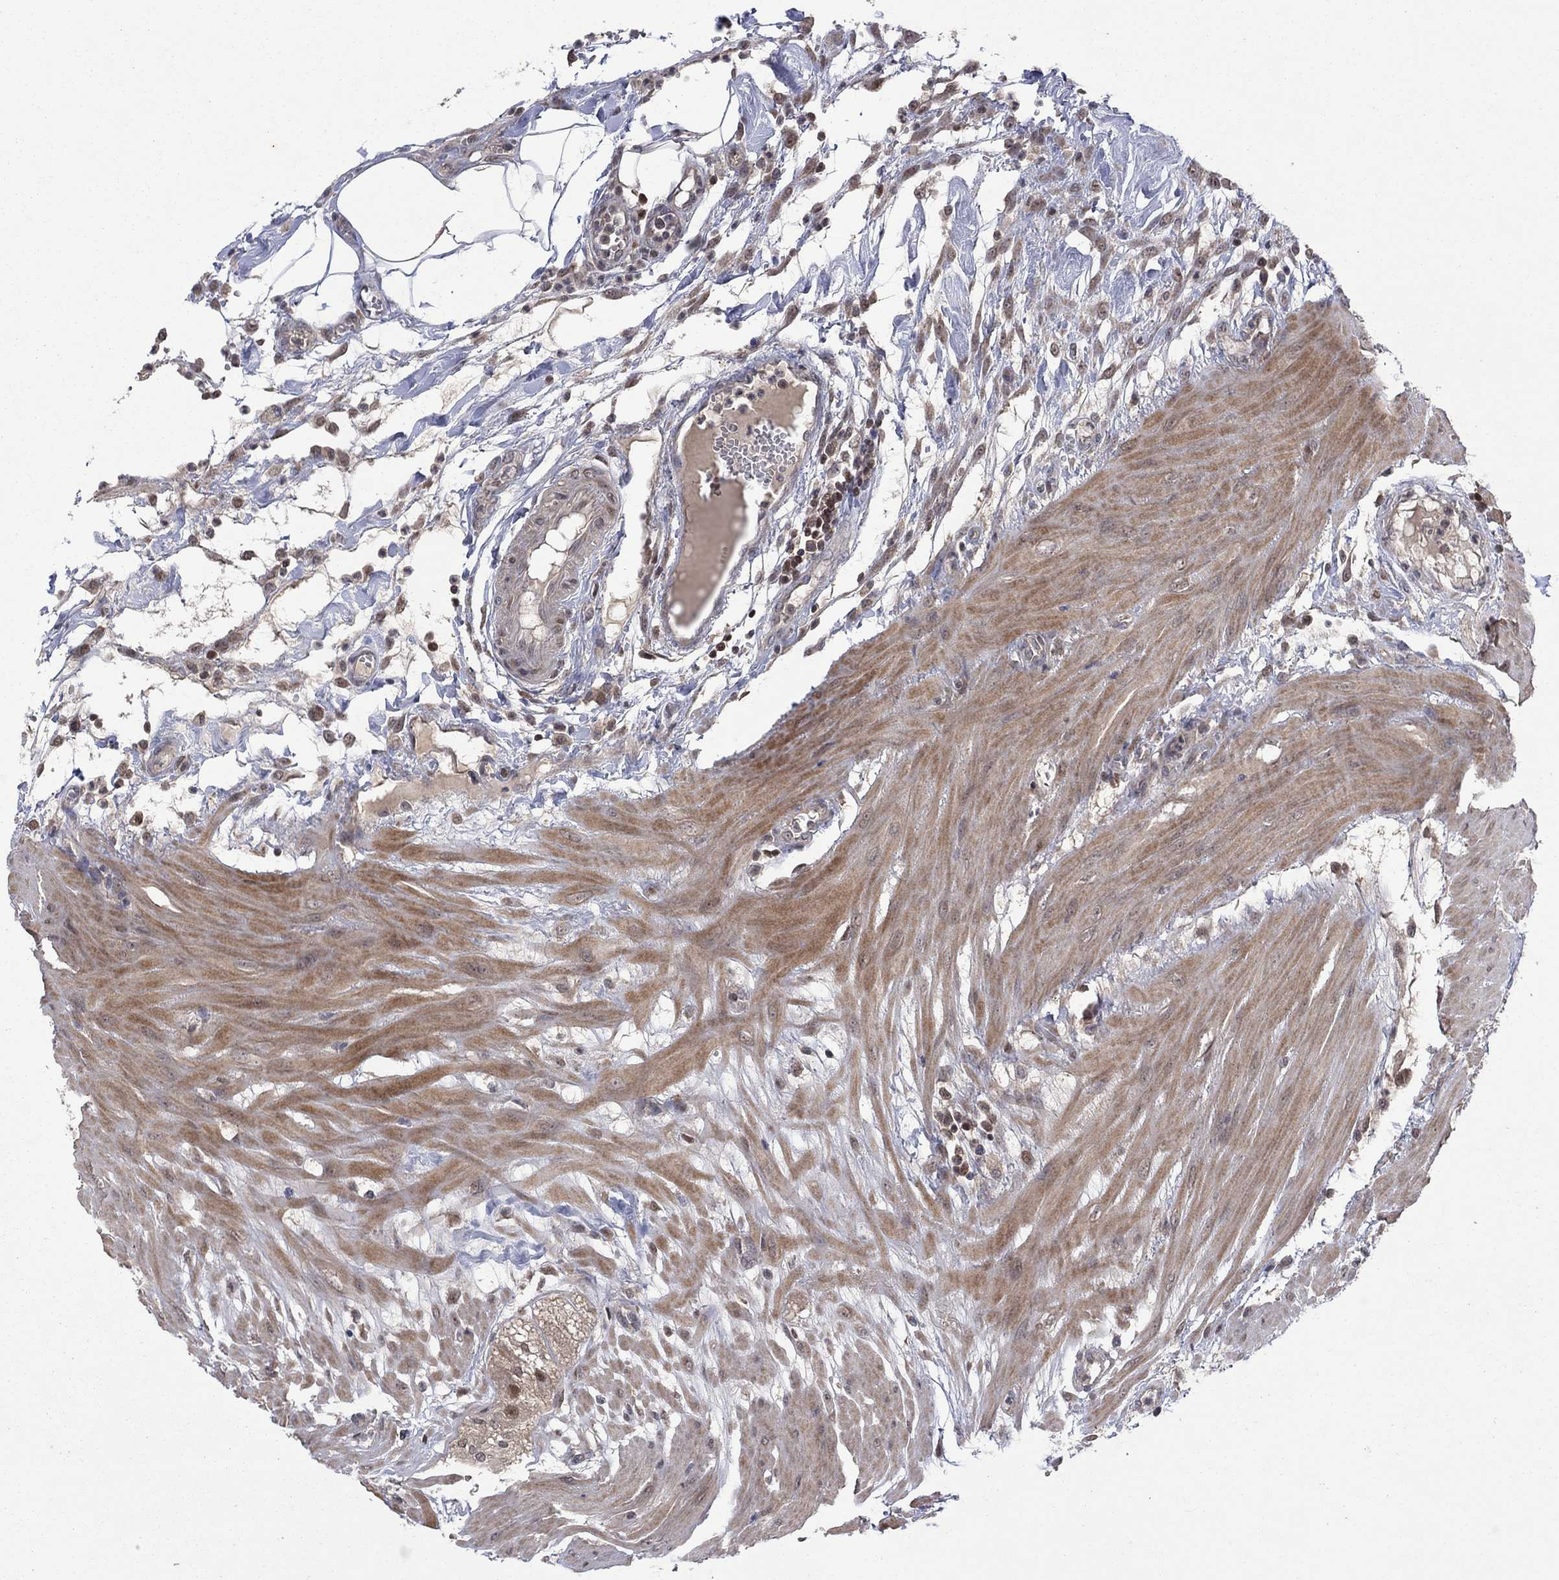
{"staining": {"intensity": "negative", "quantity": "none", "location": "none"}, "tissue": "colon", "cell_type": "Endothelial cells", "image_type": "normal", "snomed": [{"axis": "morphology", "description": "Normal tissue, NOS"}, {"axis": "morphology", "description": "Adenocarcinoma, NOS"}, {"axis": "topography", "description": "Colon"}], "caption": "A high-resolution photomicrograph shows immunohistochemistry staining of unremarkable colon, which demonstrates no significant positivity in endothelial cells.", "gene": "IAH1", "patient": {"sex": "male", "age": 65}}